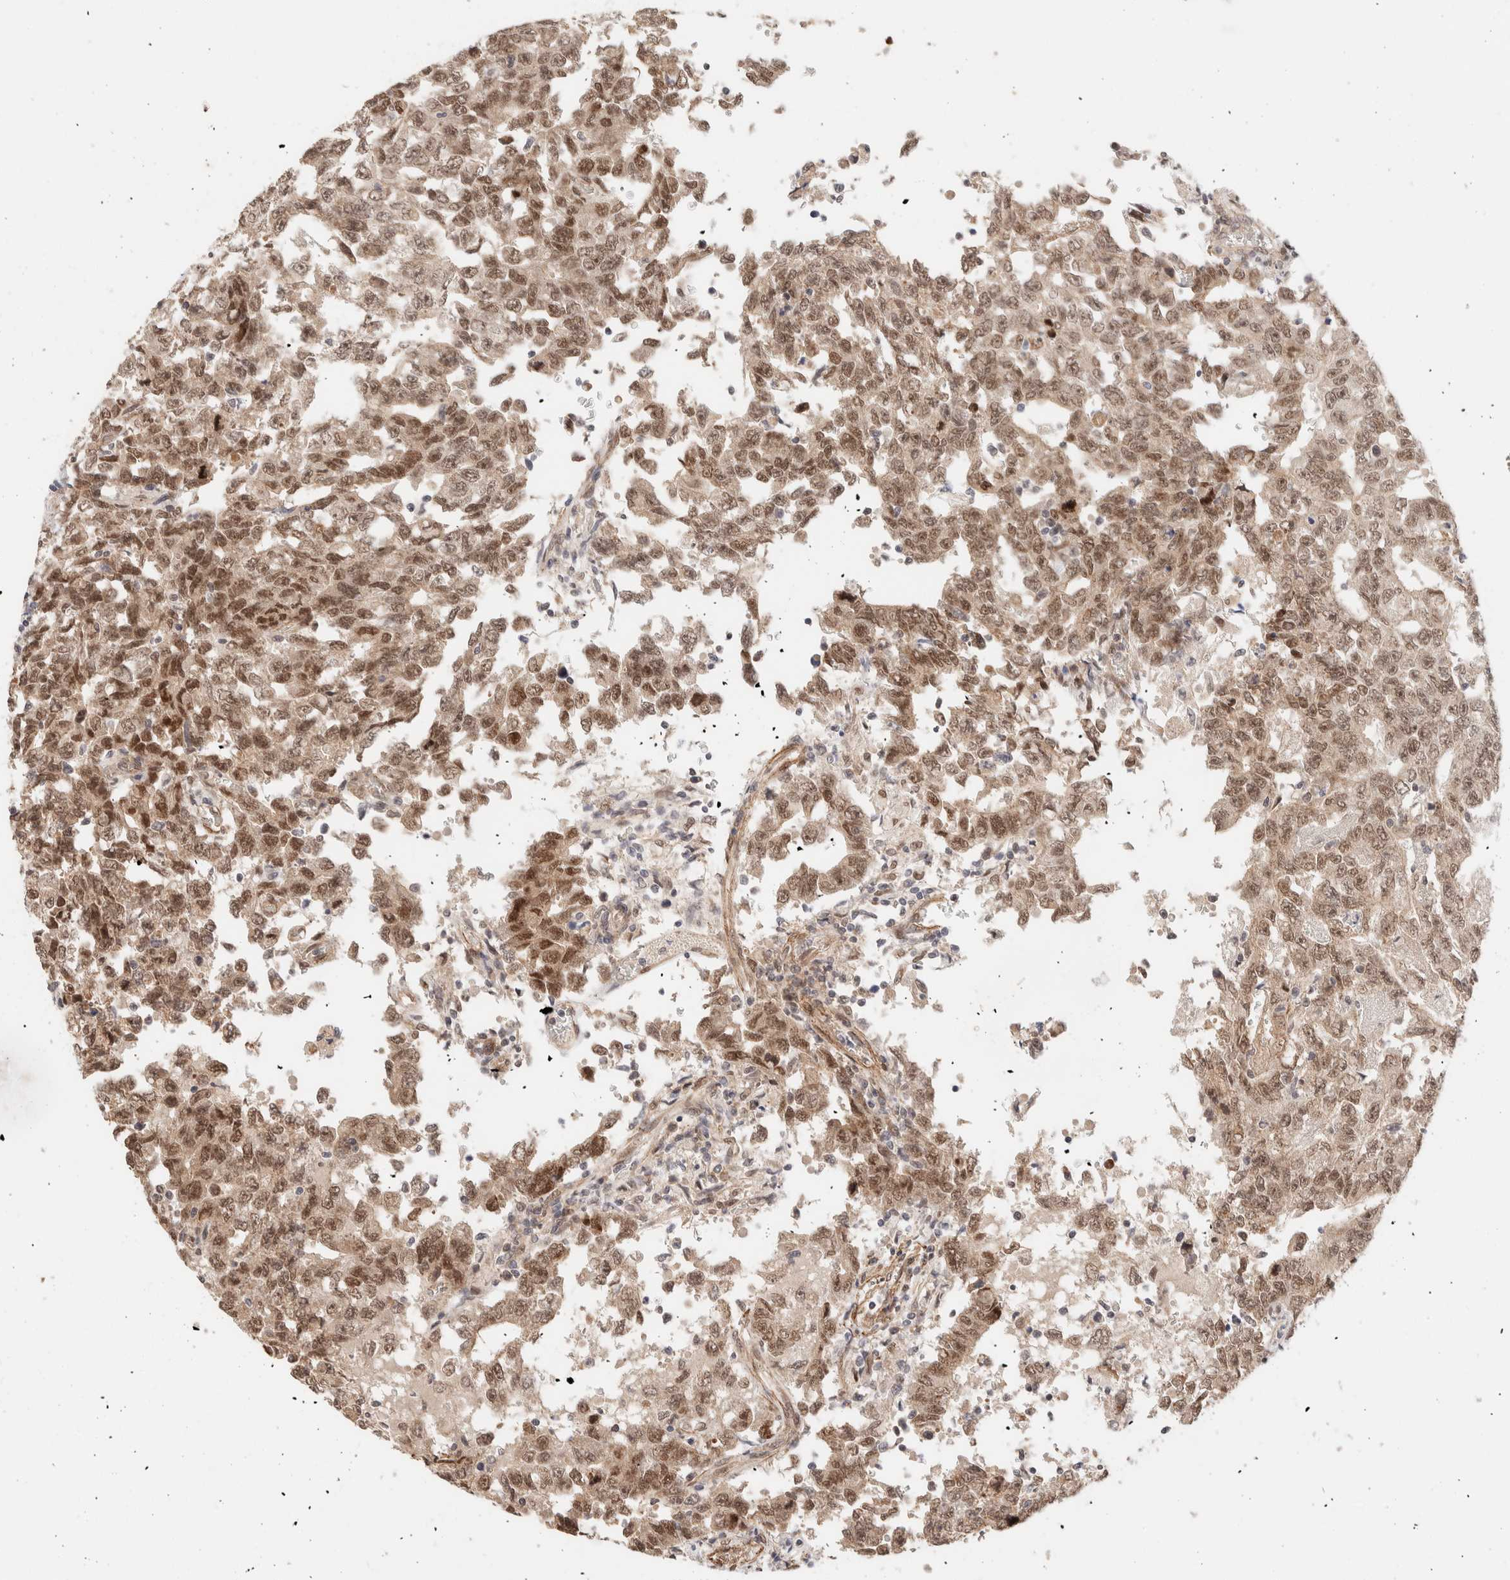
{"staining": {"intensity": "moderate", "quantity": ">75%", "location": "nuclear"}, "tissue": "testis cancer", "cell_type": "Tumor cells", "image_type": "cancer", "snomed": [{"axis": "morphology", "description": "Carcinoma, Embryonal, NOS"}, {"axis": "topography", "description": "Testis"}], "caption": "The immunohistochemical stain labels moderate nuclear staining in tumor cells of testis embryonal carcinoma tissue.", "gene": "BRPF3", "patient": {"sex": "male", "age": 26}}